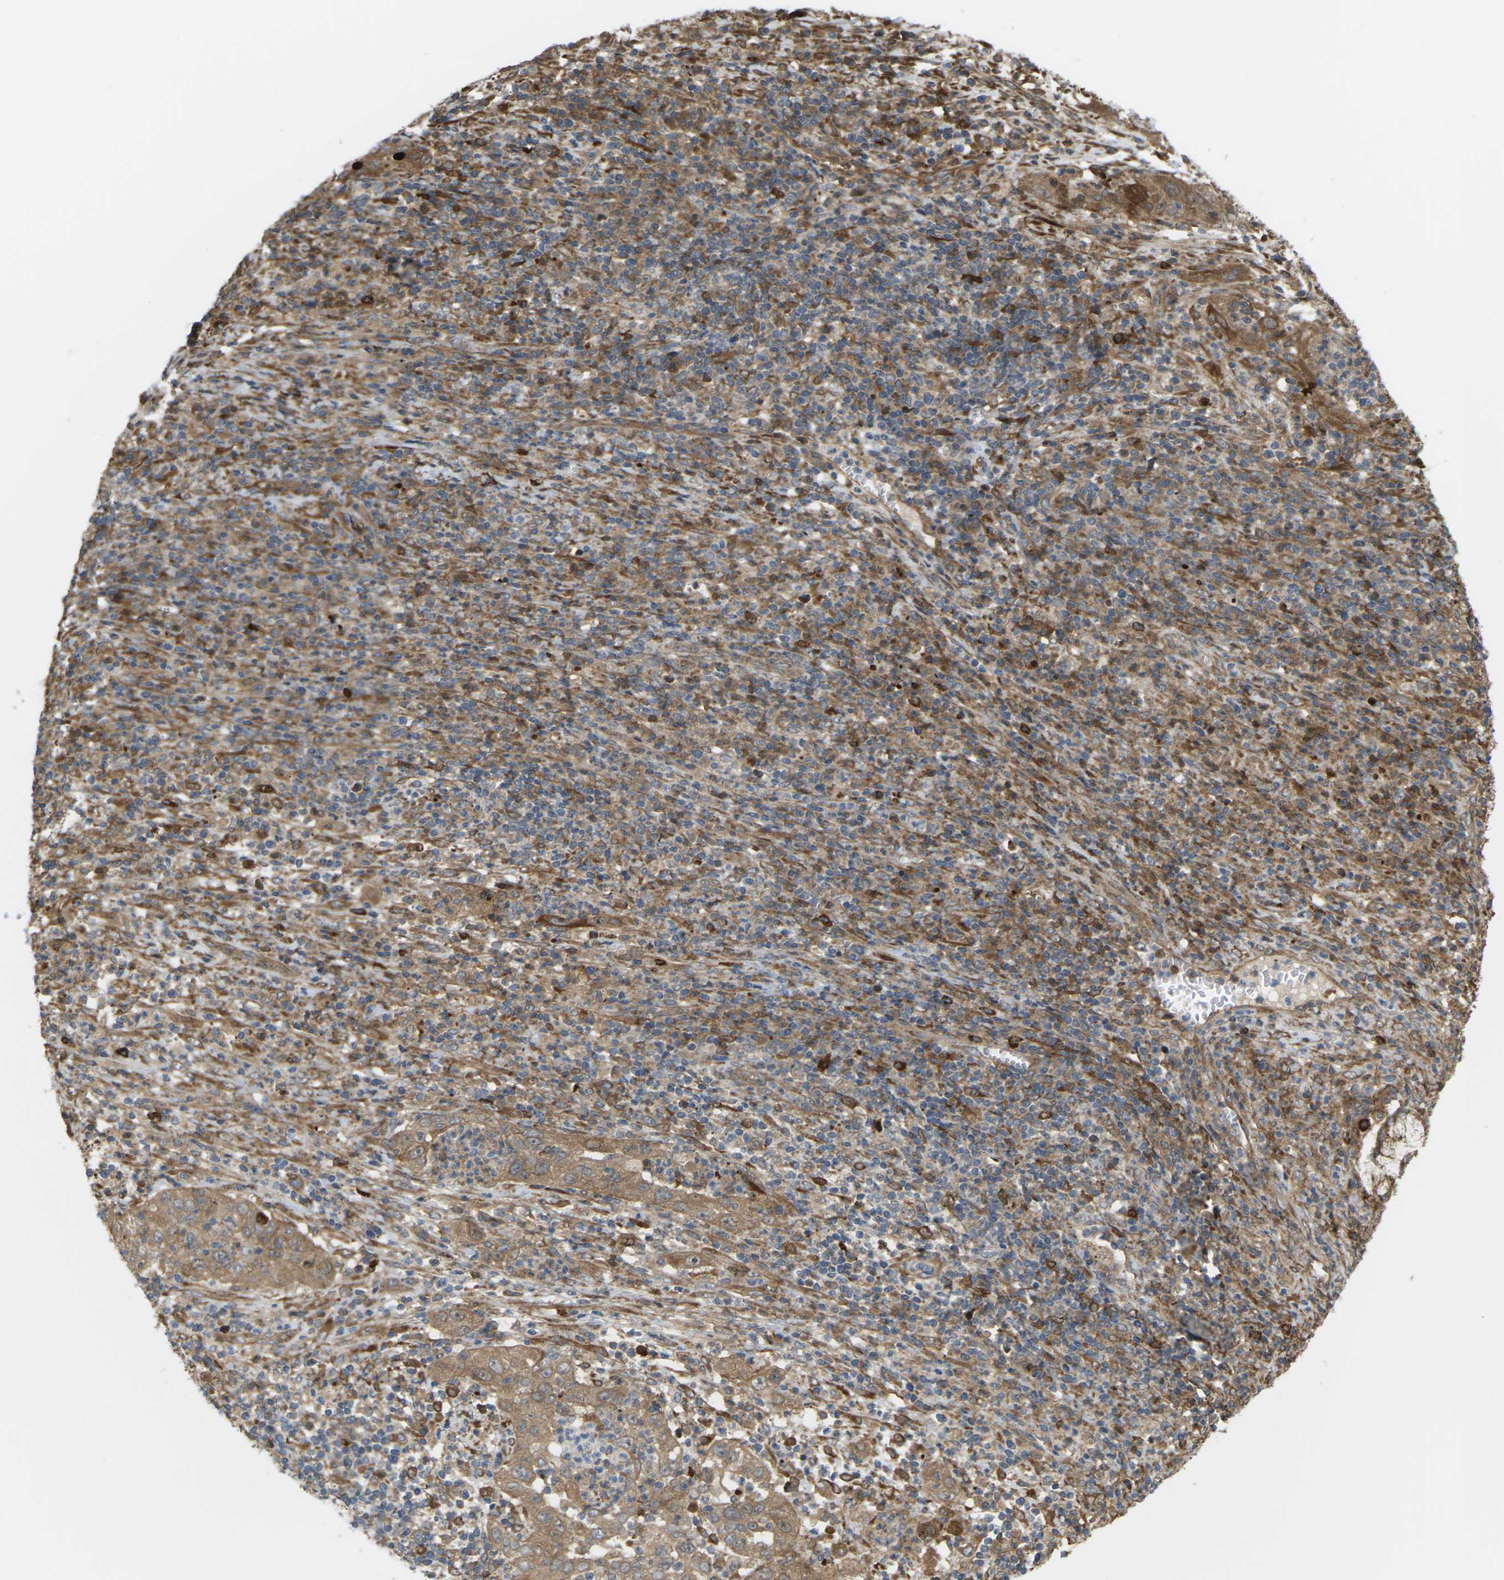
{"staining": {"intensity": "moderate", "quantity": ">75%", "location": "cytoplasmic/membranous"}, "tissue": "cervical cancer", "cell_type": "Tumor cells", "image_type": "cancer", "snomed": [{"axis": "morphology", "description": "Squamous cell carcinoma, NOS"}, {"axis": "topography", "description": "Cervix"}], "caption": "Immunohistochemical staining of human cervical squamous cell carcinoma reveals medium levels of moderate cytoplasmic/membranous expression in about >75% of tumor cells.", "gene": "ROBO1", "patient": {"sex": "female", "age": 32}}